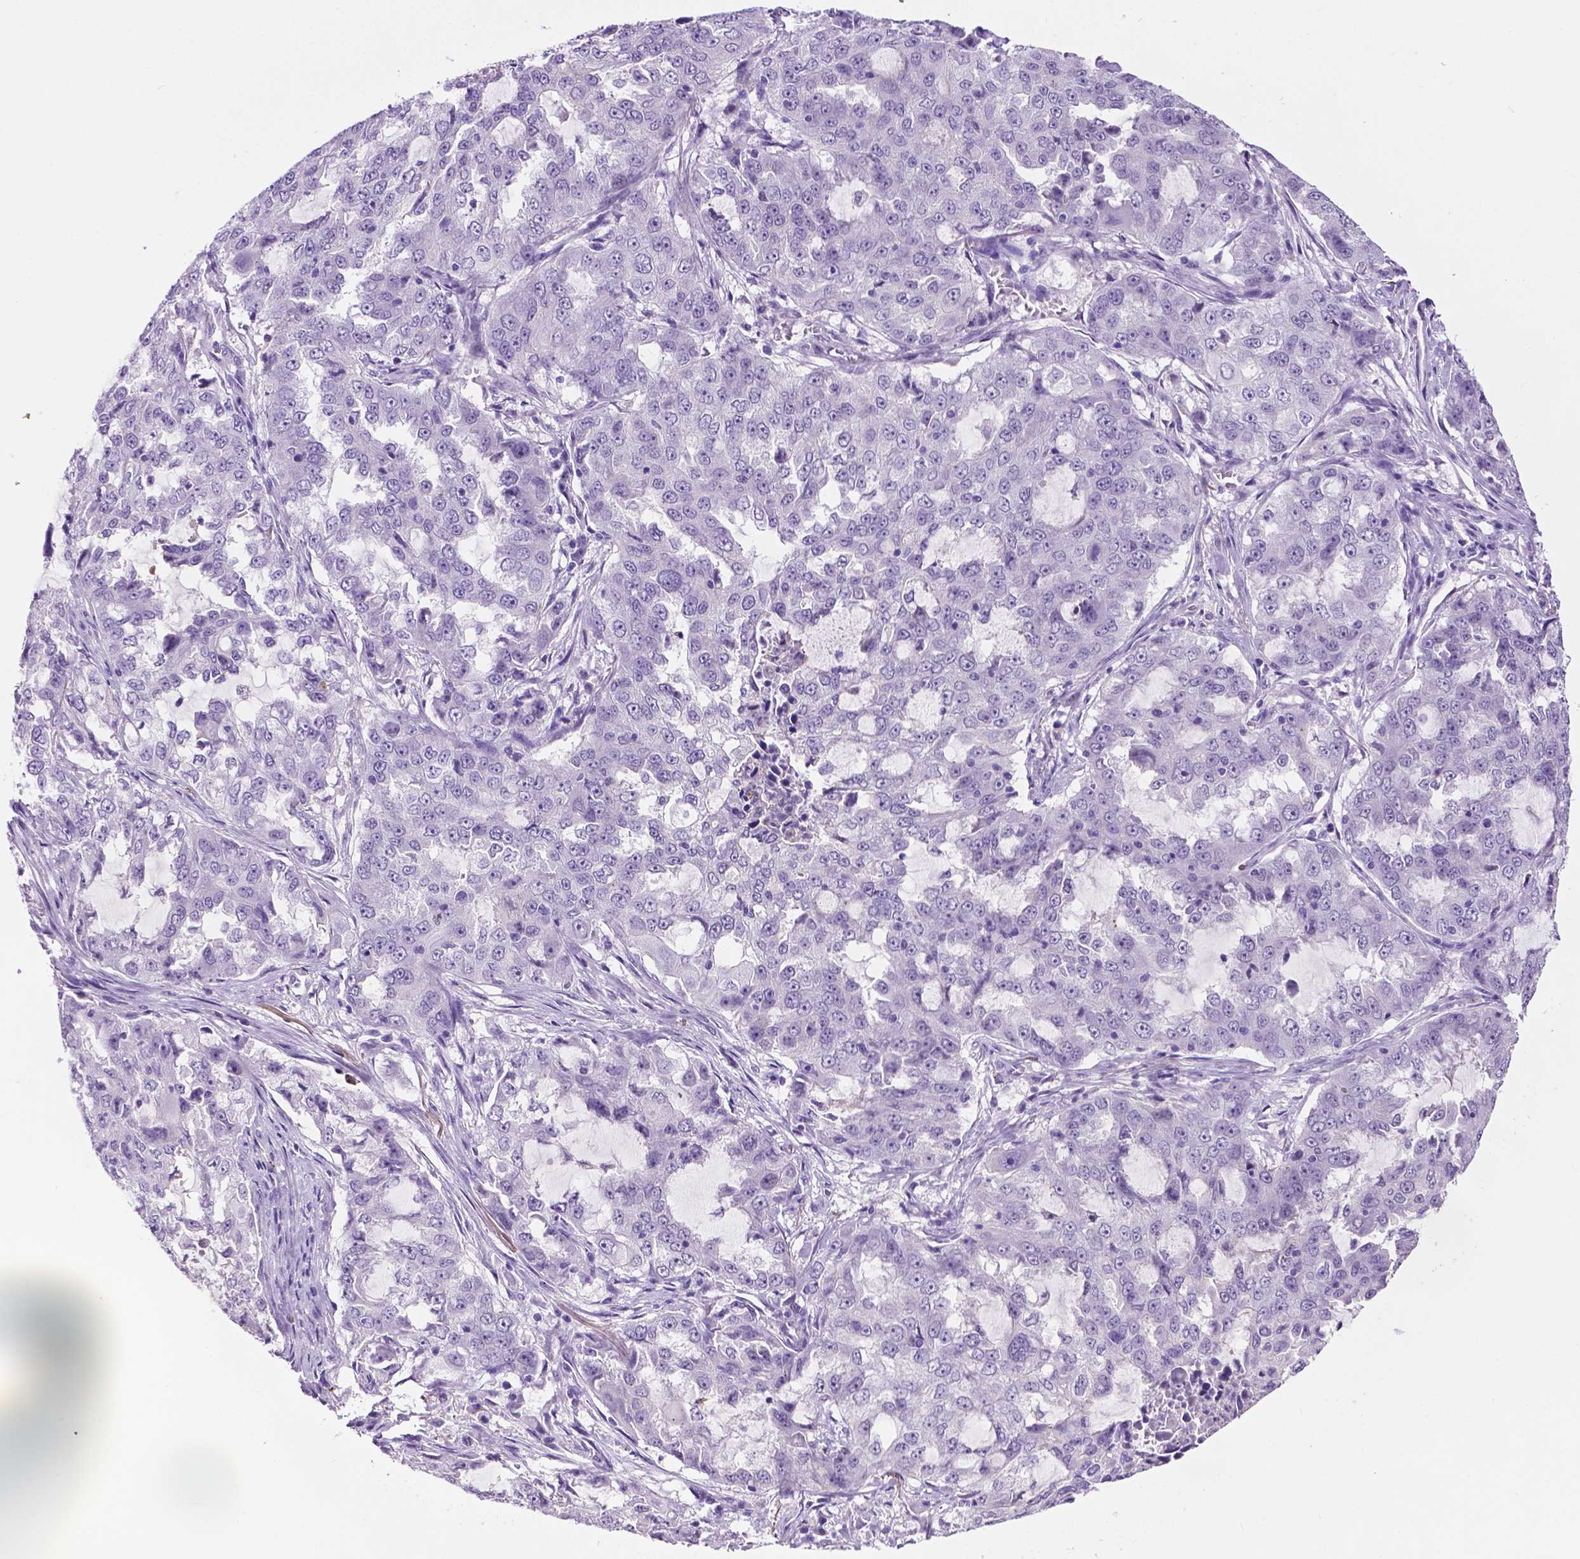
{"staining": {"intensity": "negative", "quantity": "none", "location": "none"}, "tissue": "lung cancer", "cell_type": "Tumor cells", "image_type": "cancer", "snomed": [{"axis": "morphology", "description": "Adenocarcinoma, NOS"}, {"axis": "topography", "description": "Lung"}], "caption": "Immunohistochemistry image of neoplastic tissue: adenocarcinoma (lung) stained with DAB (3,3'-diaminobenzidine) demonstrates no significant protein positivity in tumor cells.", "gene": "MMP27", "patient": {"sex": "female", "age": 61}}